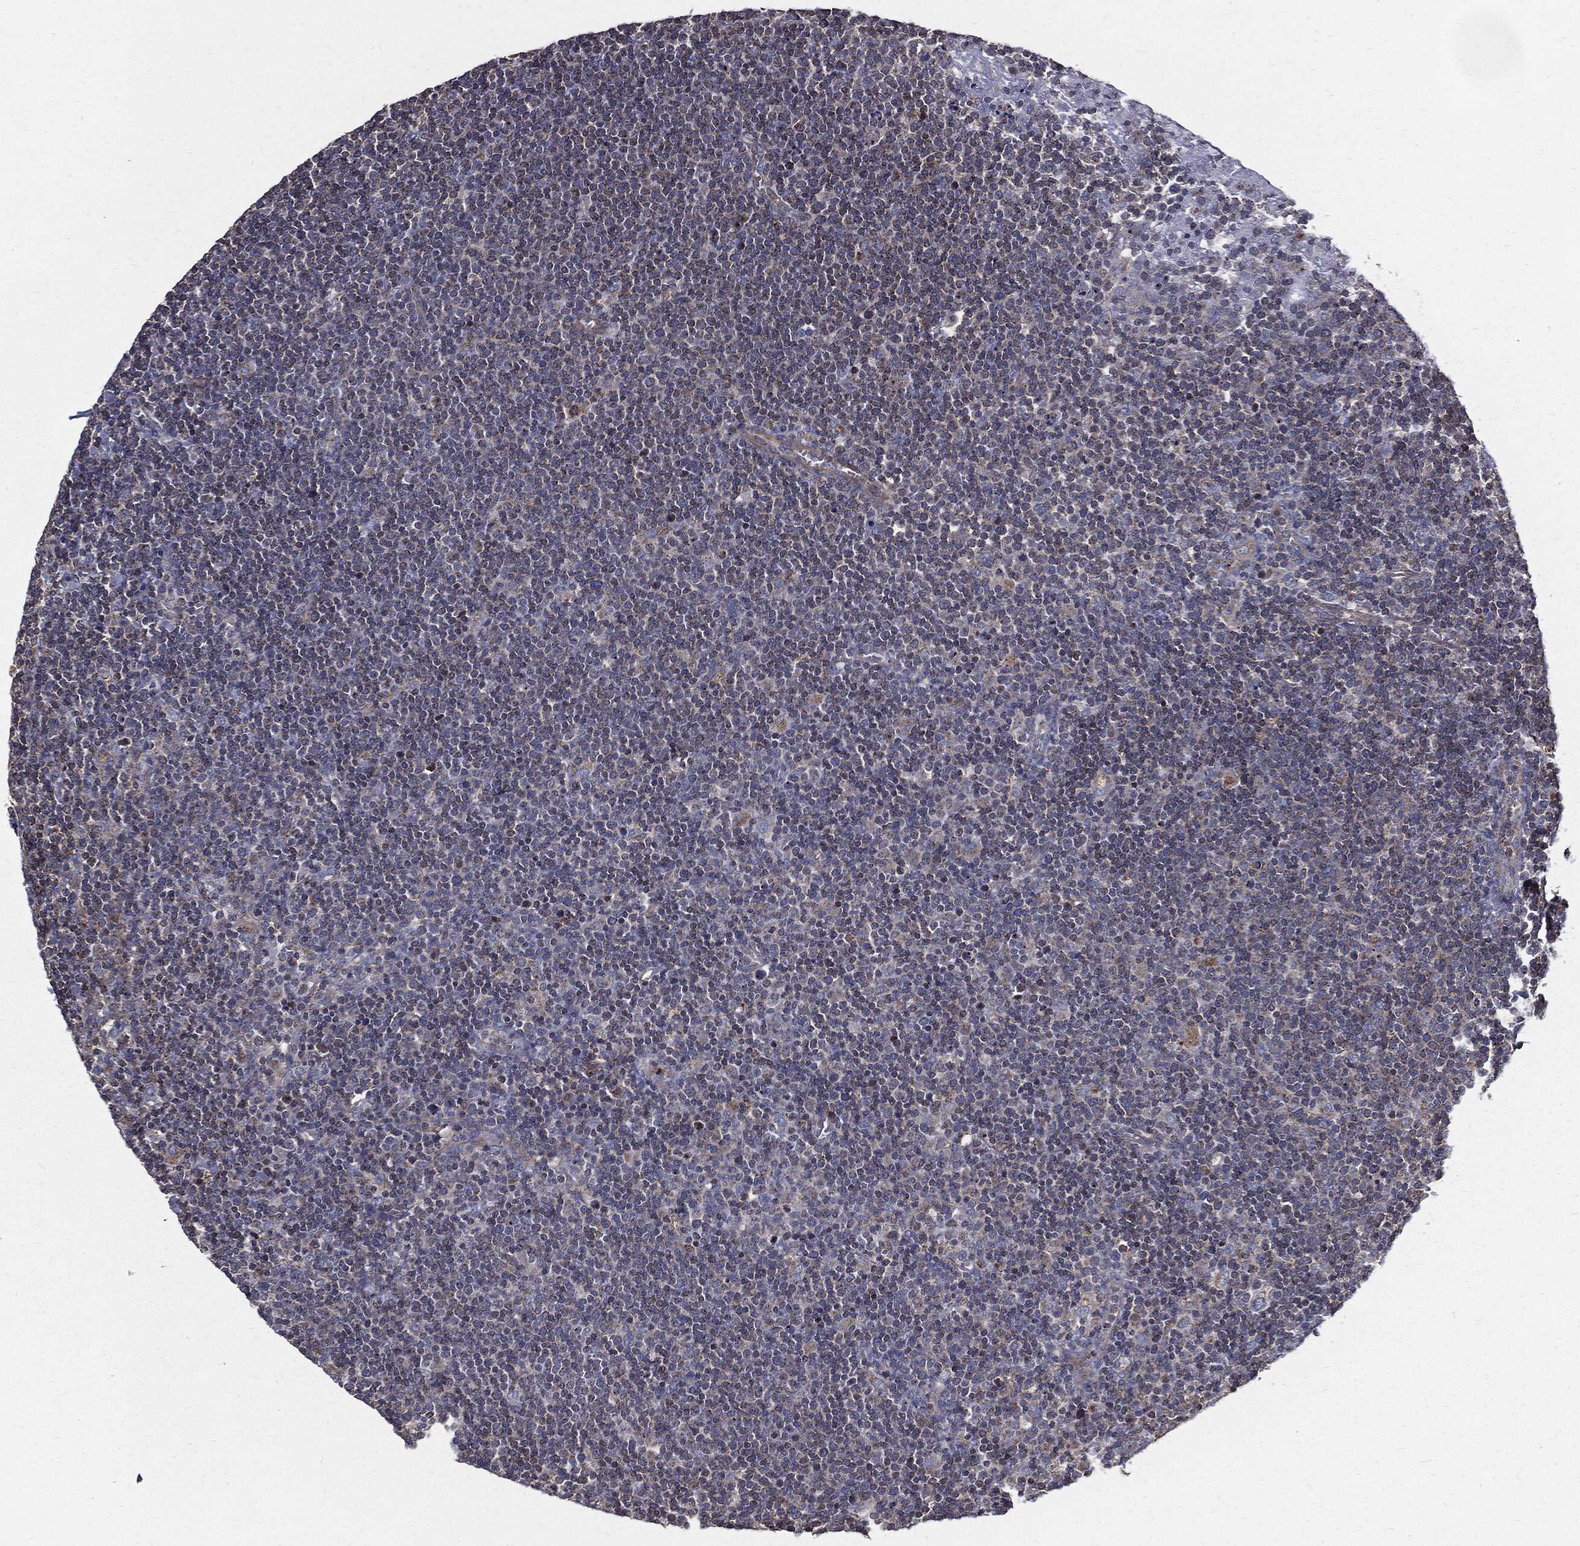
{"staining": {"intensity": "negative", "quantity": "none", "location": "none"}, "tissue": "lymphoma", "cell_type": "Tumor cells", "image_type": "cancer", "snomed": [{"axis": "morphology", "description": "Malignant lymphoma, non-Hodgkin's type, High grade"}, {"axis": "topography", "description": "Lymph node"}], "caption": "Tumor cells are negative for brown protein staining in high-grade malignant lymphoma, non-Hodgkin's type.", "gene": "PDCD6IP", "patient": {"sex": "male", "age": 61}}